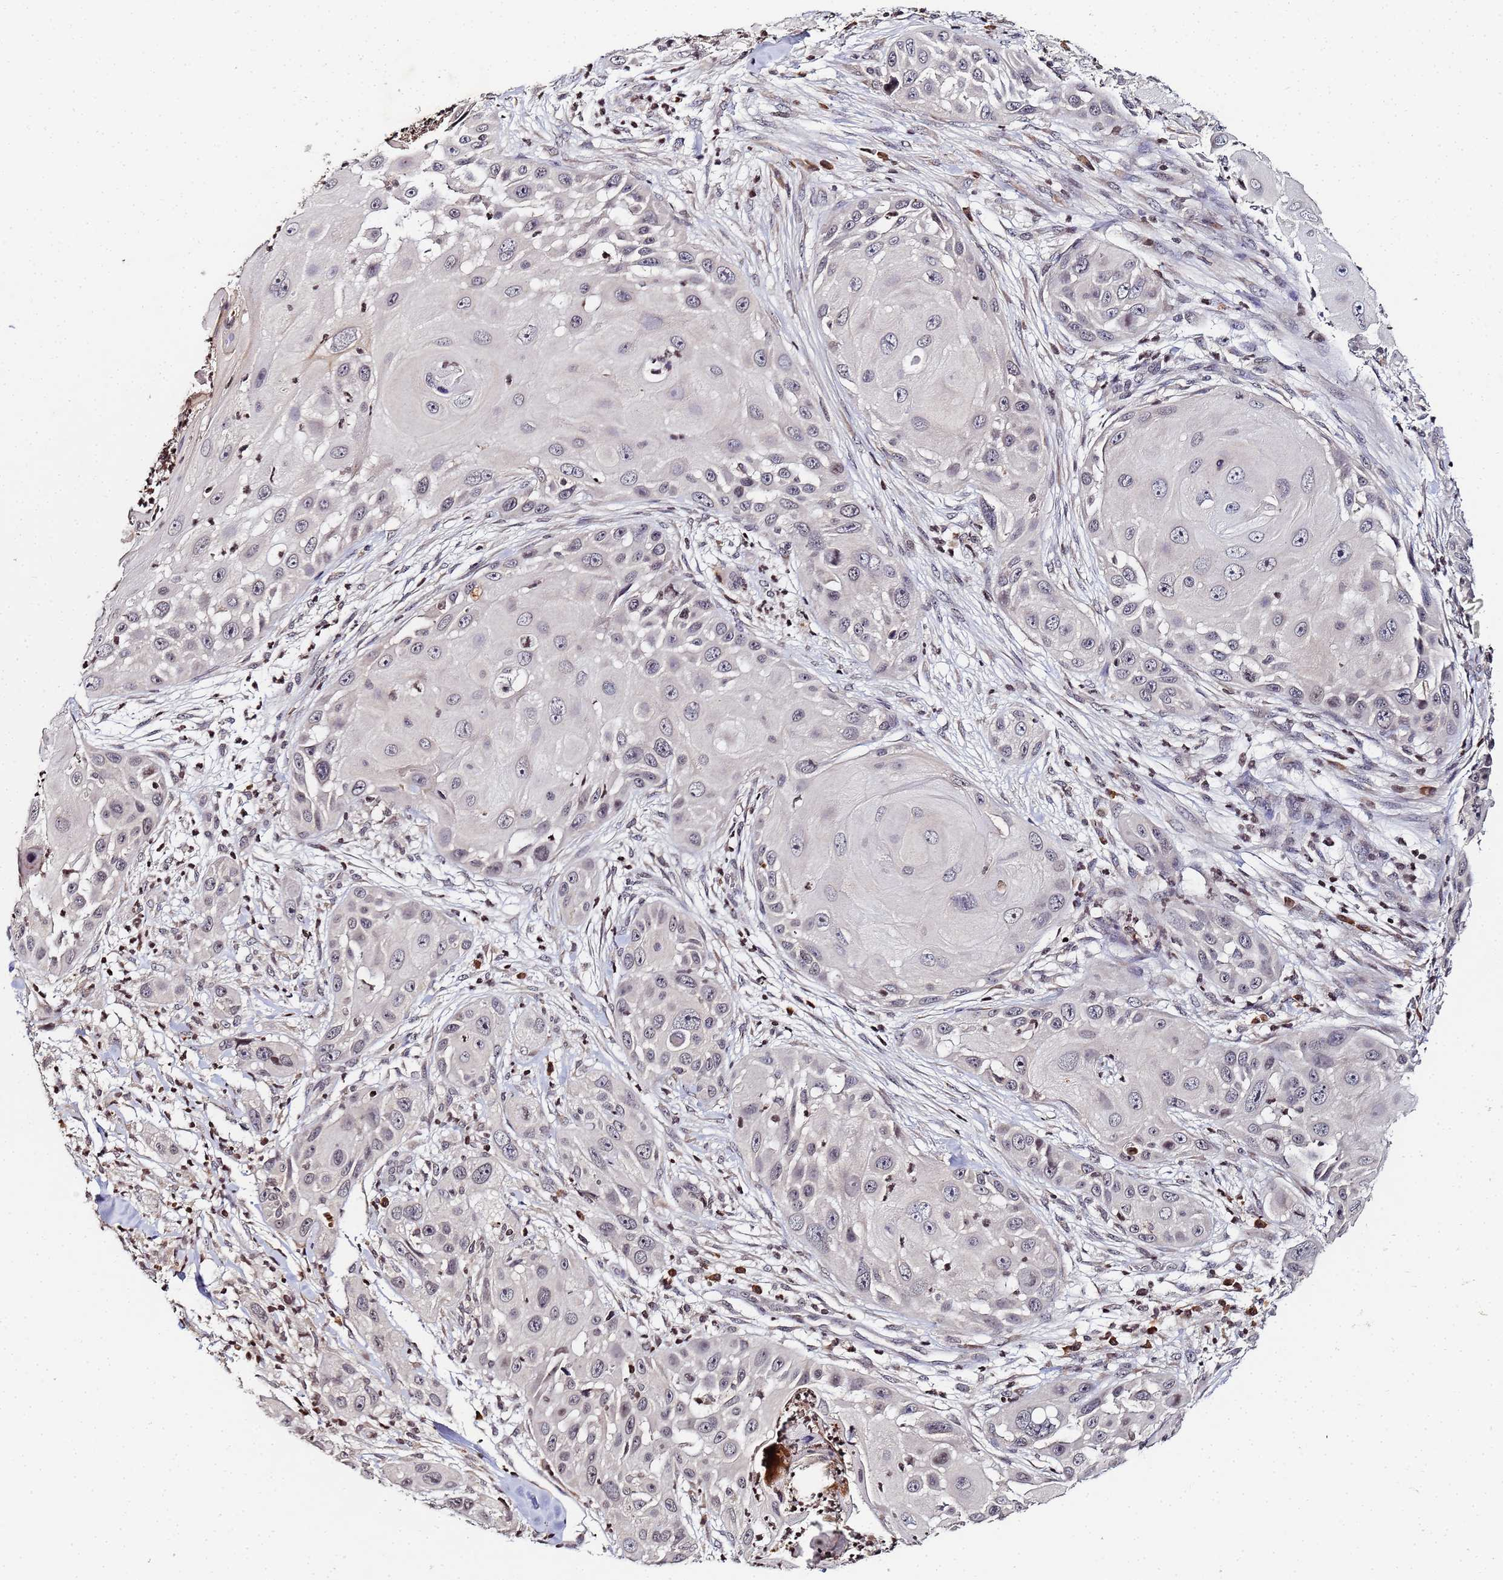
{"staining": {"intensity": "negative", "quantity": "none", "location": "none"}, "tissue": "skin cancer", "cell_type": "Tumor cells", "image_type": "cancer", "snomed": [{"axis": "morphology", "description": "Squamous cell carcinoma, NOS"}, {"axis": "topography", "description": "Skin"}], "caption": "Human skin squamous cell carcinoma stained for a protein using immunohistochemistry reveals no expression in tumor cells.", "gene": "FZD4", "patient": {"sex": "female", "age": 44}}